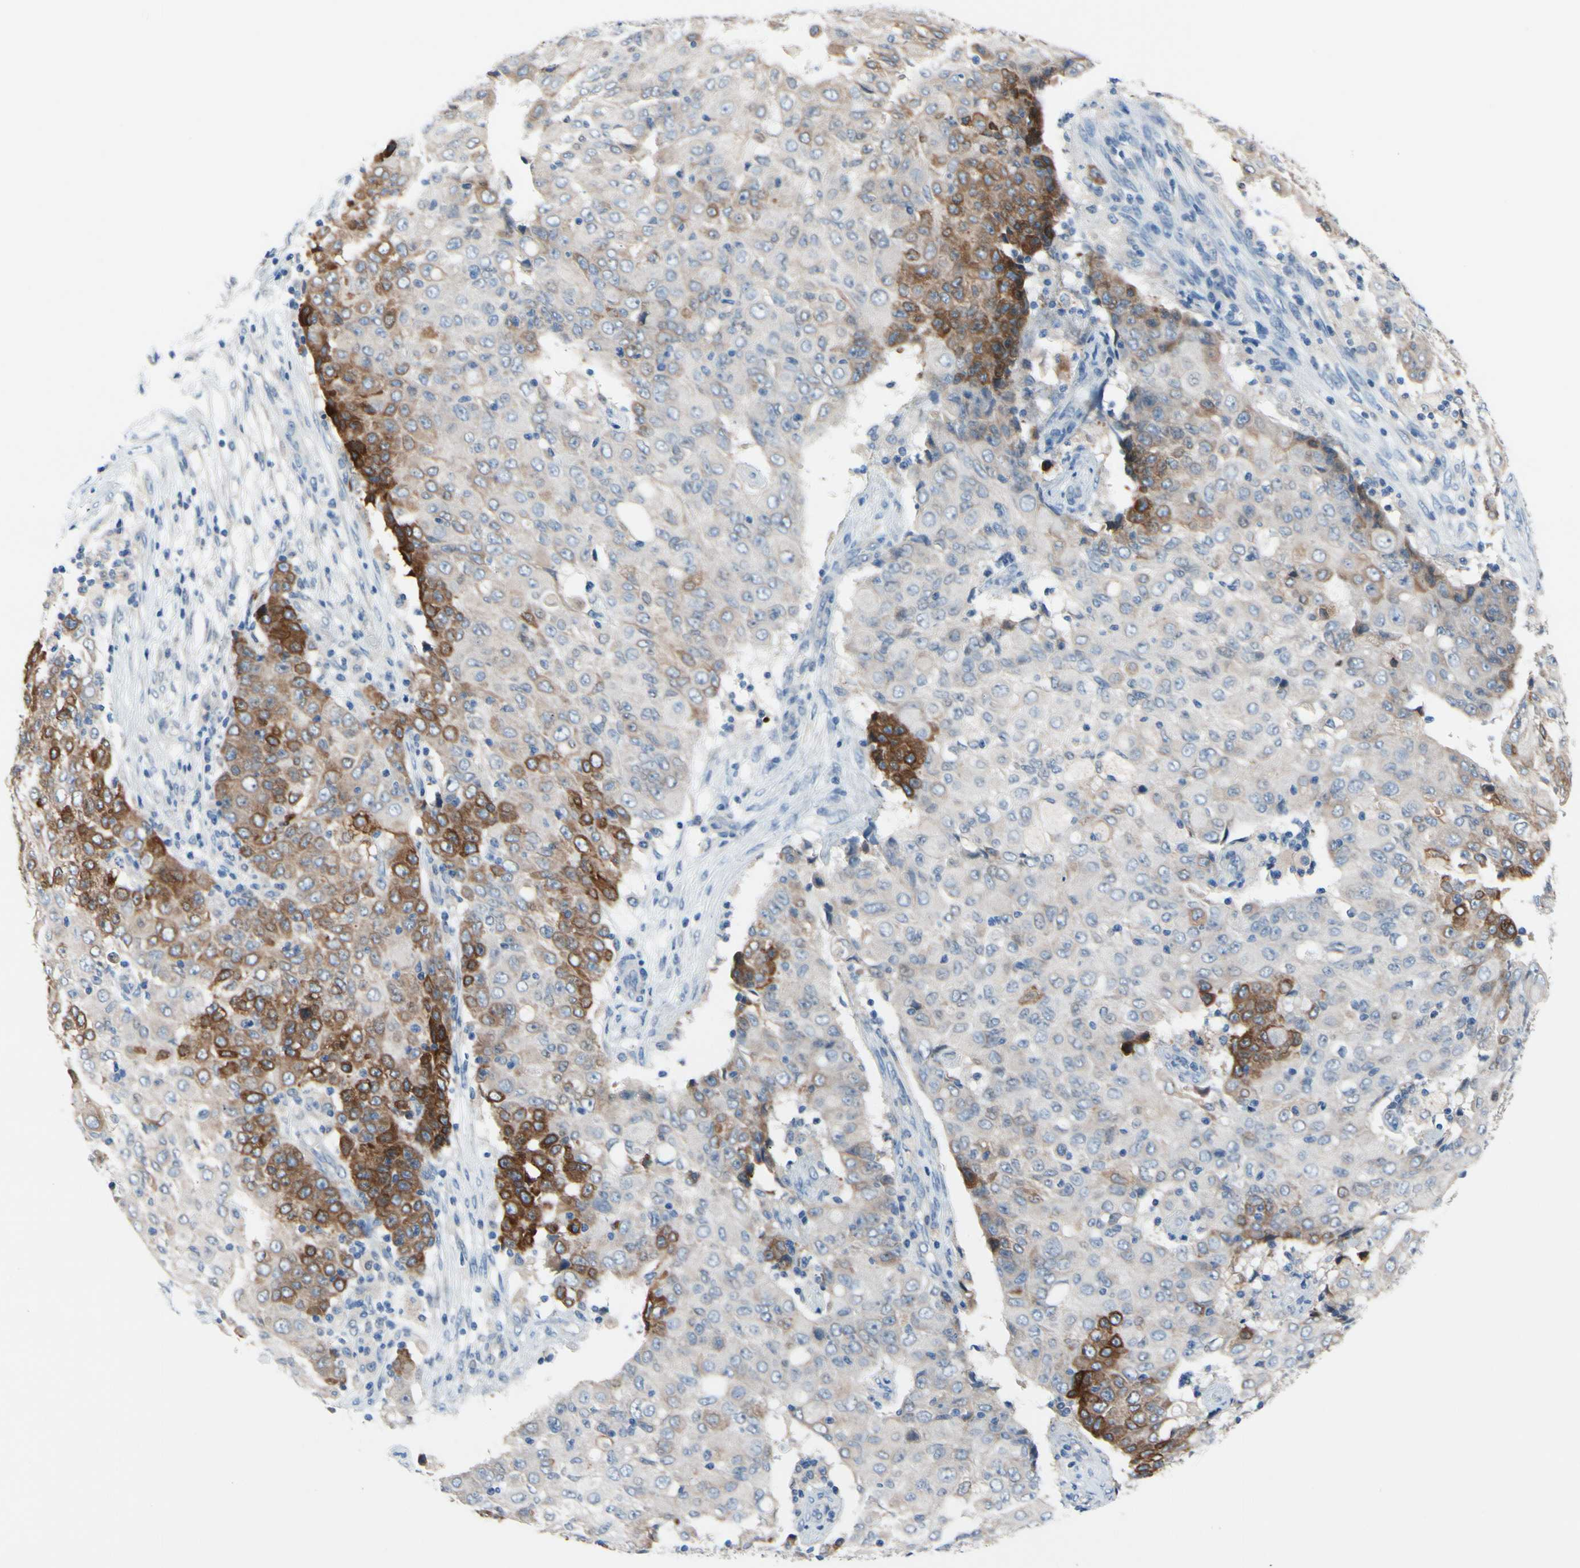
{"staining": {"intensity": "moderate", "quantity": "<25%", "location": "cytoplasmic/membranous"}, "tissue": "ovarian cancer", "cell_type": "Tumor cells", "image_type": "cancer", "snomed": [{"axis": "morphology", "description": "Carcinoma, endometroid"}, {"axis": "topography", "description": "Ovary"}], "caption": "DAB immunohistochemical staining of human endometroid carcinoma (ovarian) displays moderate cytoplasmic/membranous protein positivity in about <25% of tumor cells. (Stains: DAB (3,3'-diaminobenzidine) in brown, nuclei in blue, Microscopy: brightfield microscopy at high magnification).", "gene": "PRXL2A", "patient": {"sex": "female", "age": 42}}